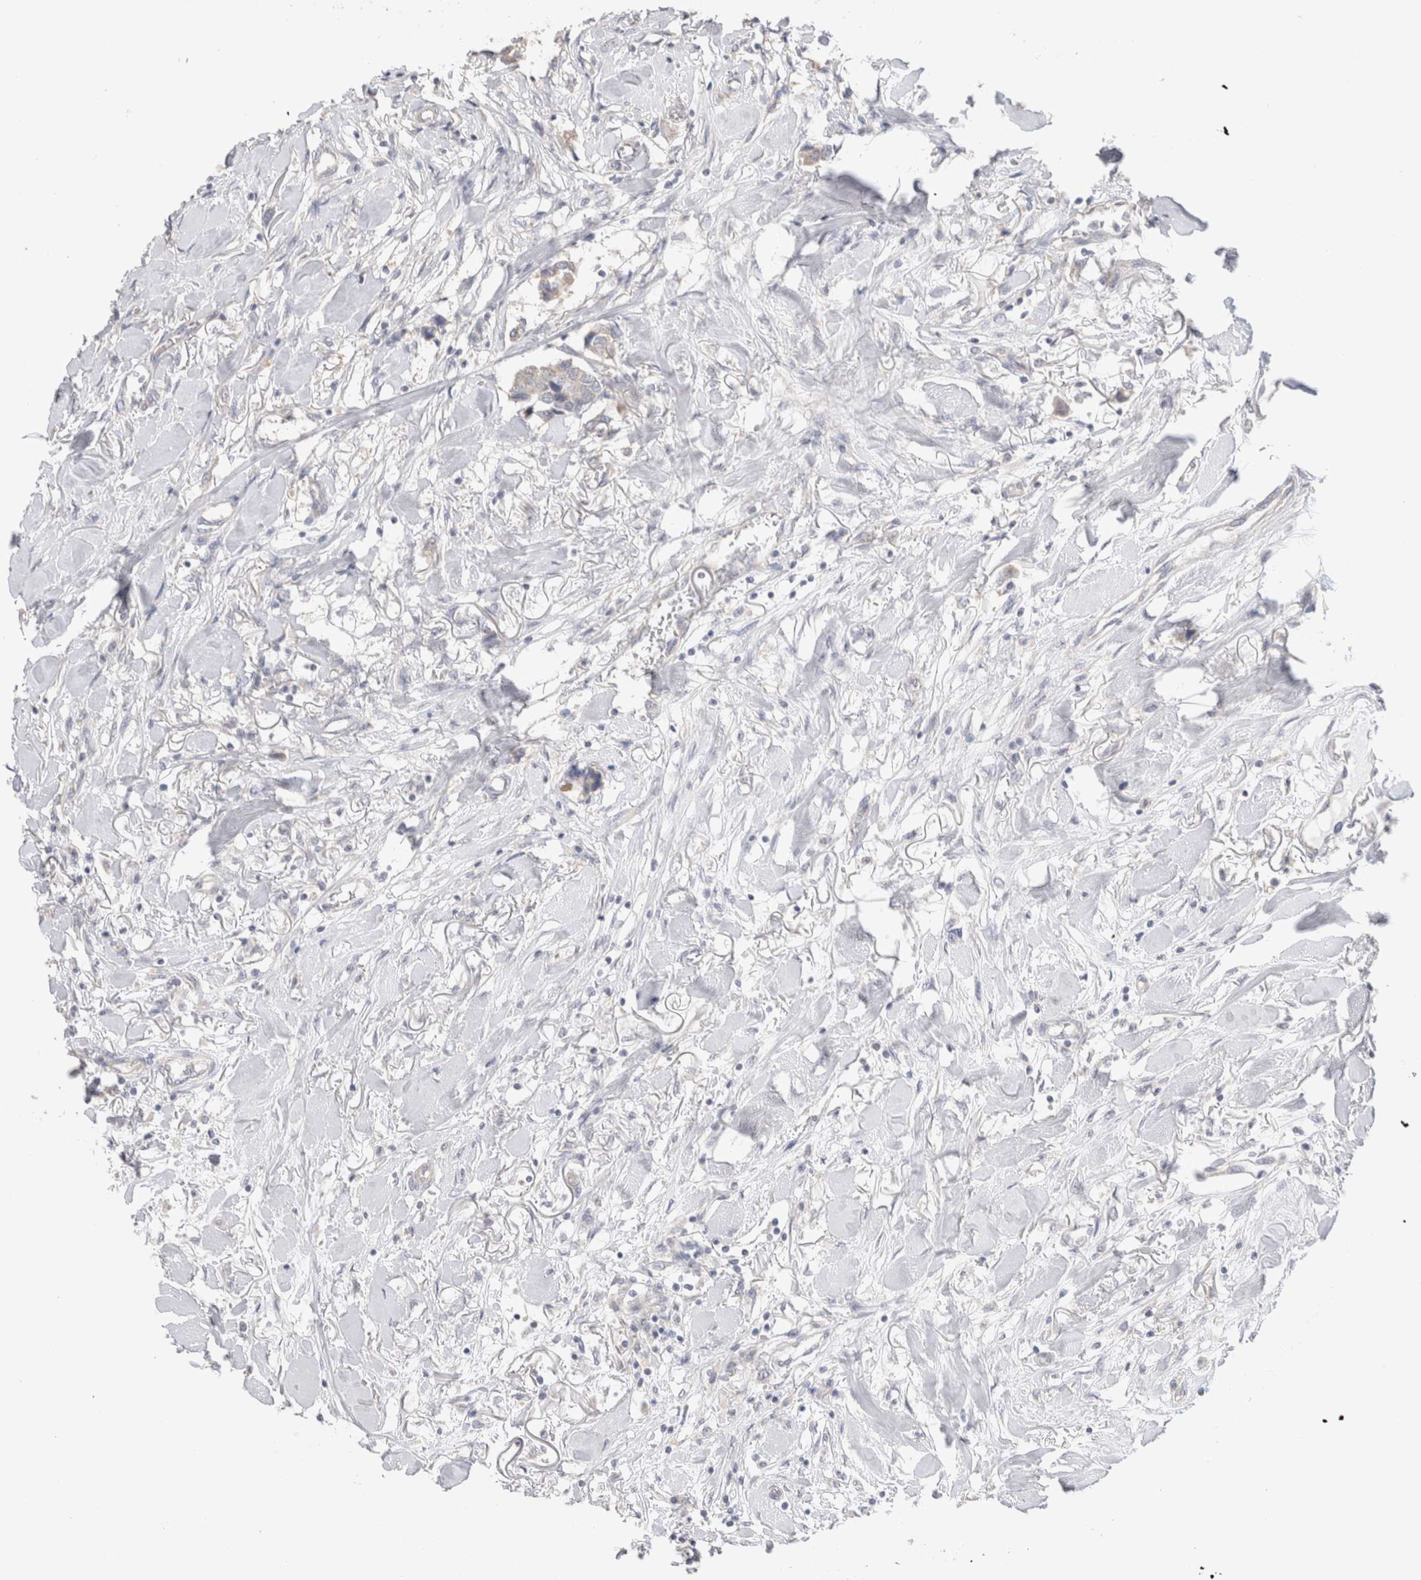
{"staining": {"intensity": "negative", "quantity": "none", "location": "none"}, "tissue": "breast cancer", "cell_type": "Tumor cells", "image_type": "cancer", "snomed": [{"axis": "morphology", "description": "Duct carcinoma"}, {"axis": "topography", "description": "Breast"}], "caption": "Image shows no significant protein positivity in tumor cells of intraductal carcinoma (breast).", "gene": "DMD", "patient": {"sex": "female", "age": 80}}